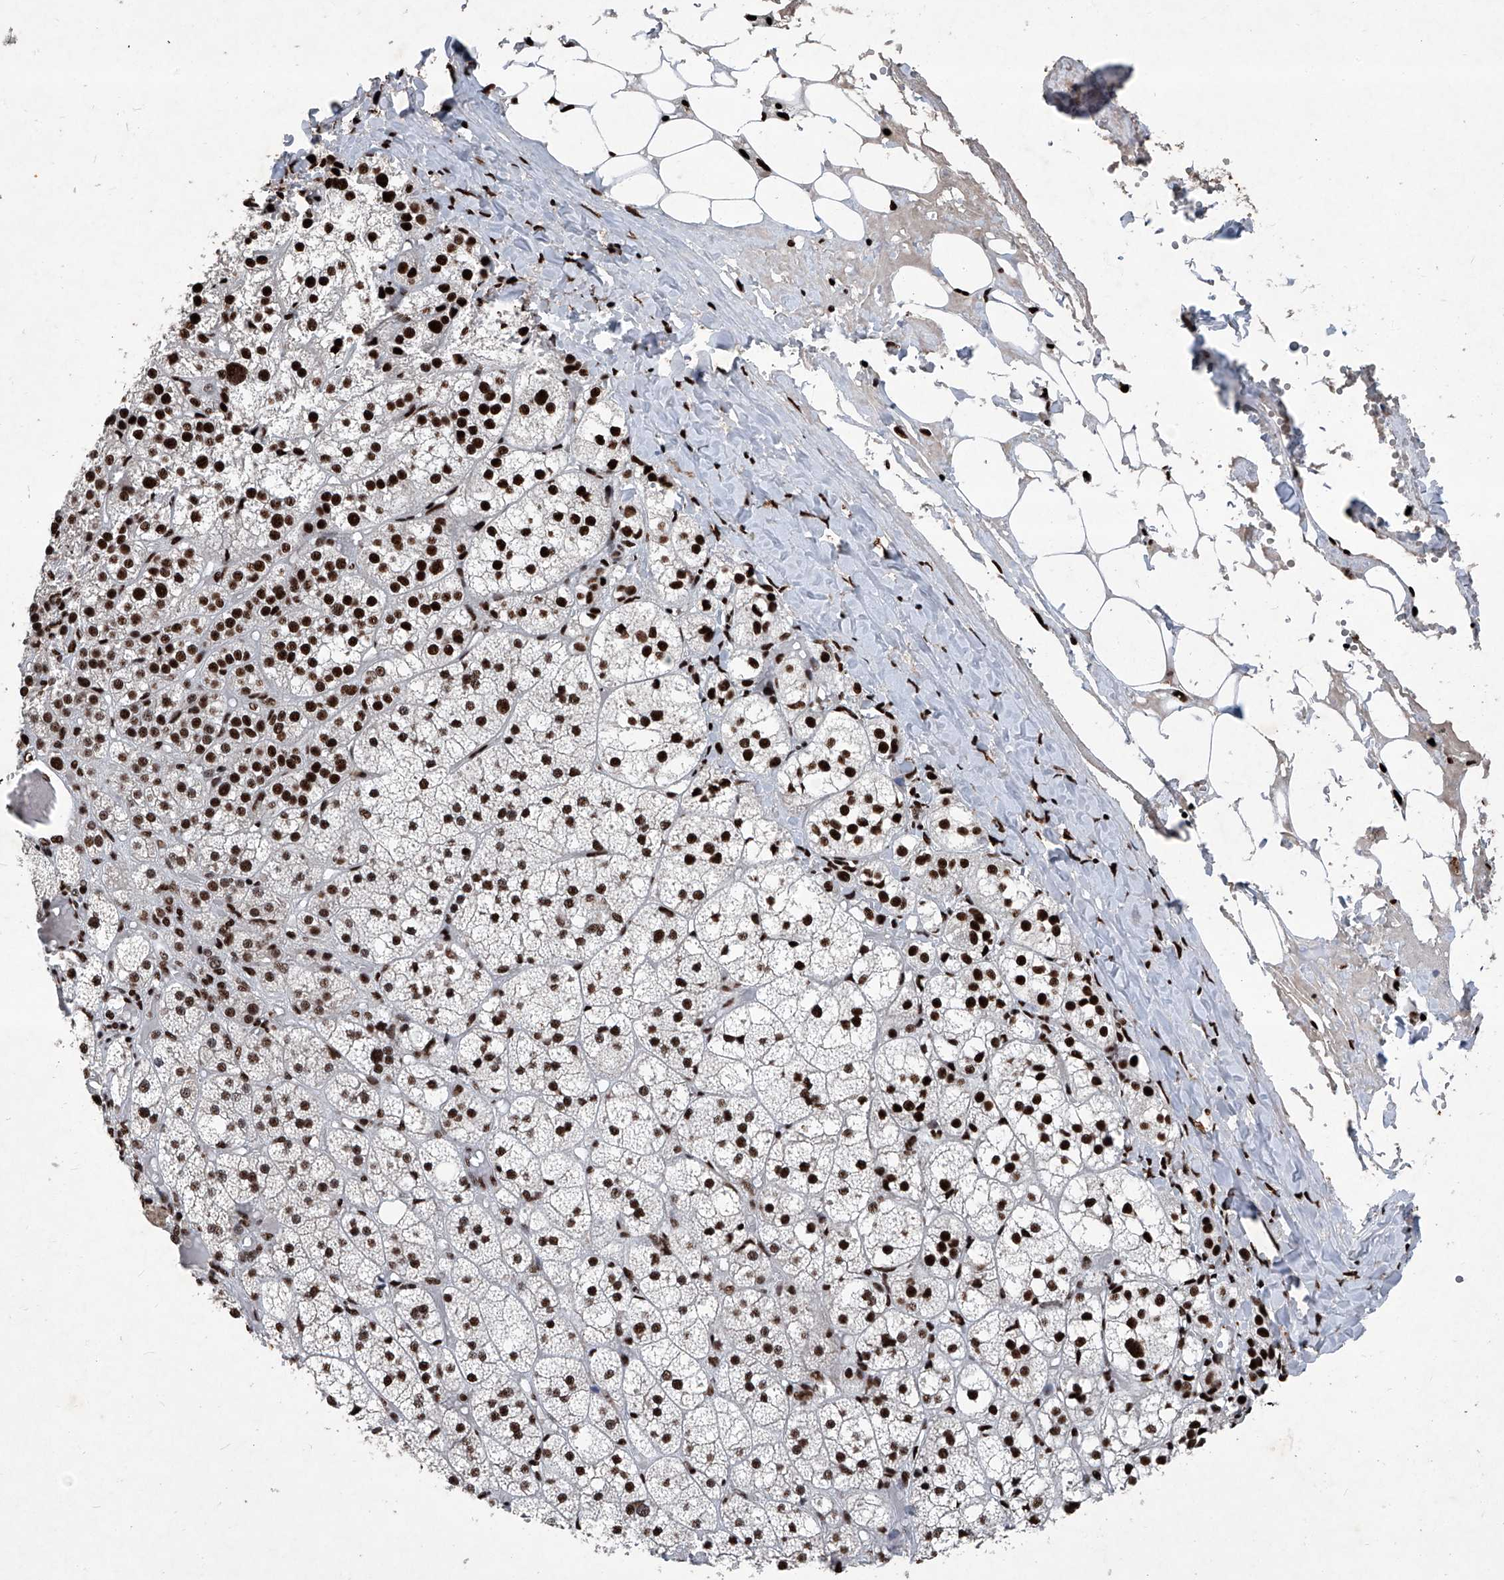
{"staining": {"intensity": "strong", "quantity": ">75%", "location": "nuclear"}, "tissue": "adrenal gland", "cell_type": "Glandular cells", "image_type": "normal", "snomed": [{"axis": "morphology", "description": "Normal tissue, NOS"}, {"axis": "topography", "description": "Adrenal gland"}], "caption": "Immunohistochemistry histopathology image of normal human adrenal gland stained for a protein (brown), which shows high levels of strong nuclear staining in approximately >75% of glandular cells.", "gene": "DDX39B", "patient": {"sex": "female", "age": 61}}